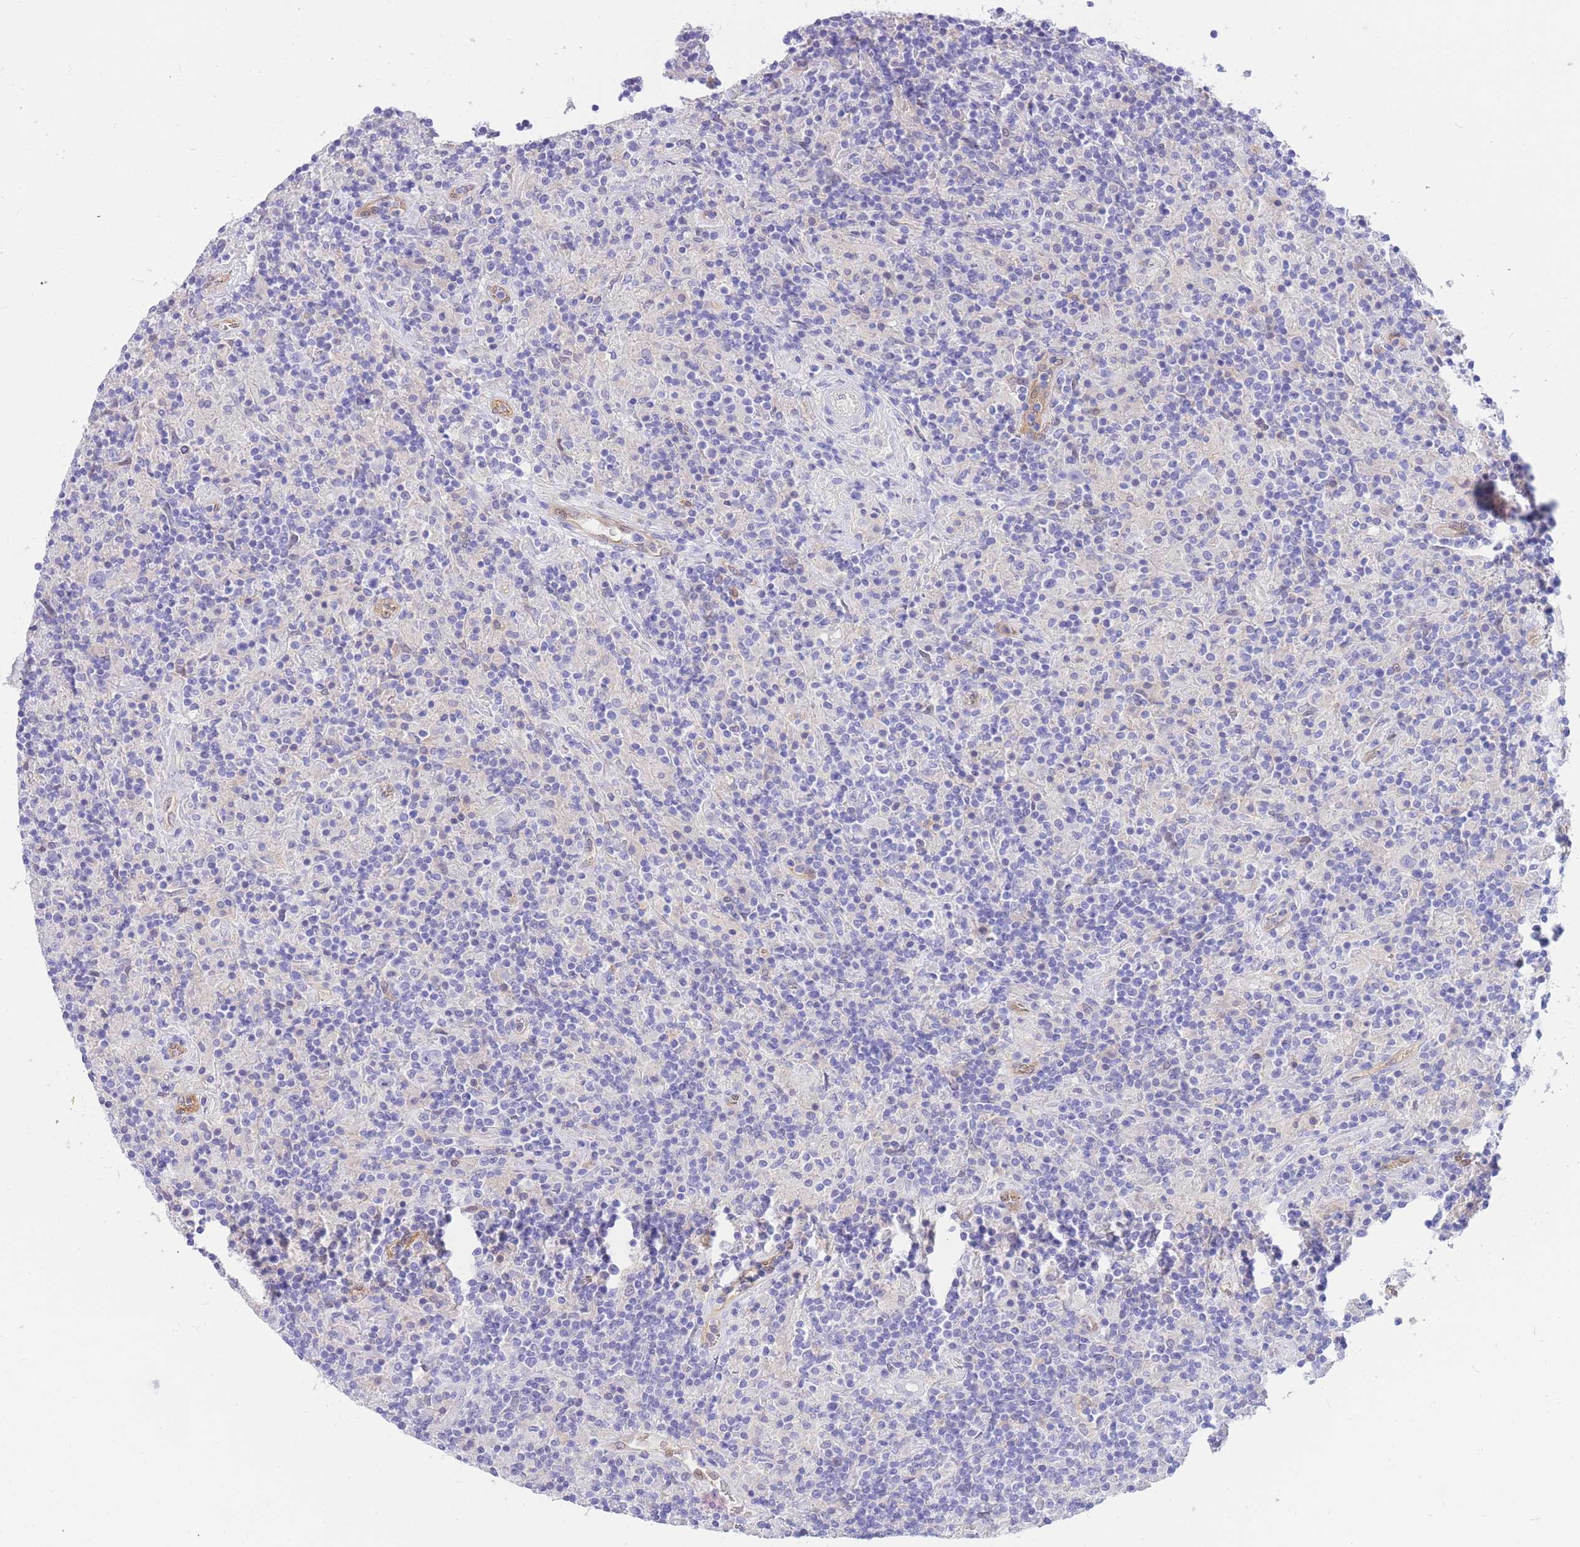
{"staining": {"intensity": "negative", "quantity": "none", "location": "none"}, "tissue": "lymphoma", "cell_type": "Tumor cells", "image_type": "cancer", "snomed": [{"axis": "morphology", "description": "Hodgkin's disease, NOS"}, {"axis": "topography", "description": "Lymph node"}], "caption": "Tumor cells show no significant protein staining in lymphoma.", "gene": "SULT1A1", "patient": {"sex": "male", "age": 70}}